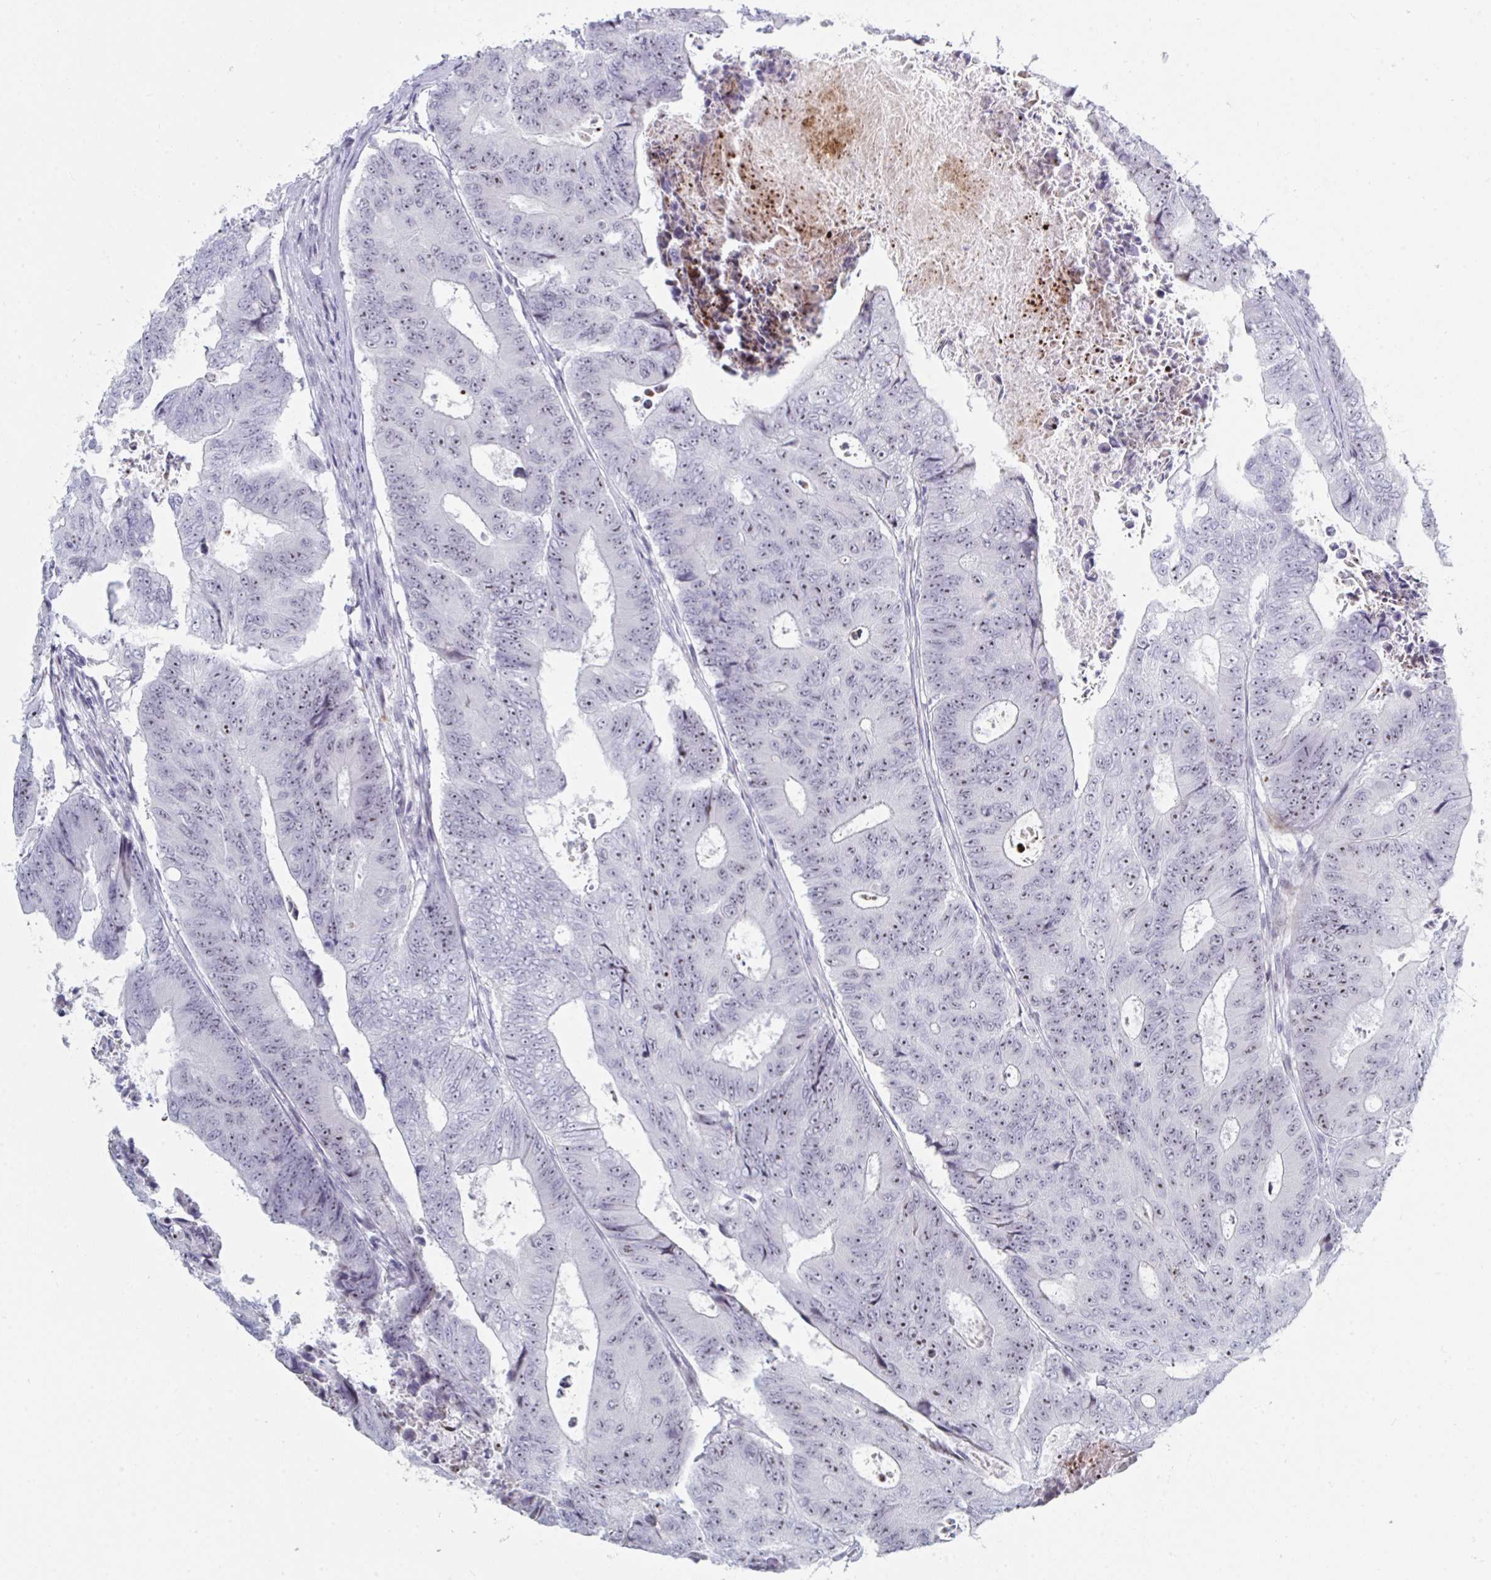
{"staining": {"intensity": "moderate", "quantity": ">75%", "location": "nuclear"}, "tissue": "colorectal cancer", "cell_type": "Tumor cells", "image_type": "cancer", "snomed": [{"axis": "morphology", "description": "Adenocarcinoma, NOS"}, {"axis": "topography", "description": "Colon"}], "caption": "Protein analysis of colorectal adenocarcinoma tissue demonstrates moderate nuclear staining in approximately >75% of tumor cells. (DAB (3,3'-diaminobenzidine) = brown stain, brightfield microscopy at high magnification).", "gene": "NR1H2", "patient": {"sex": "female", "age": 48}}